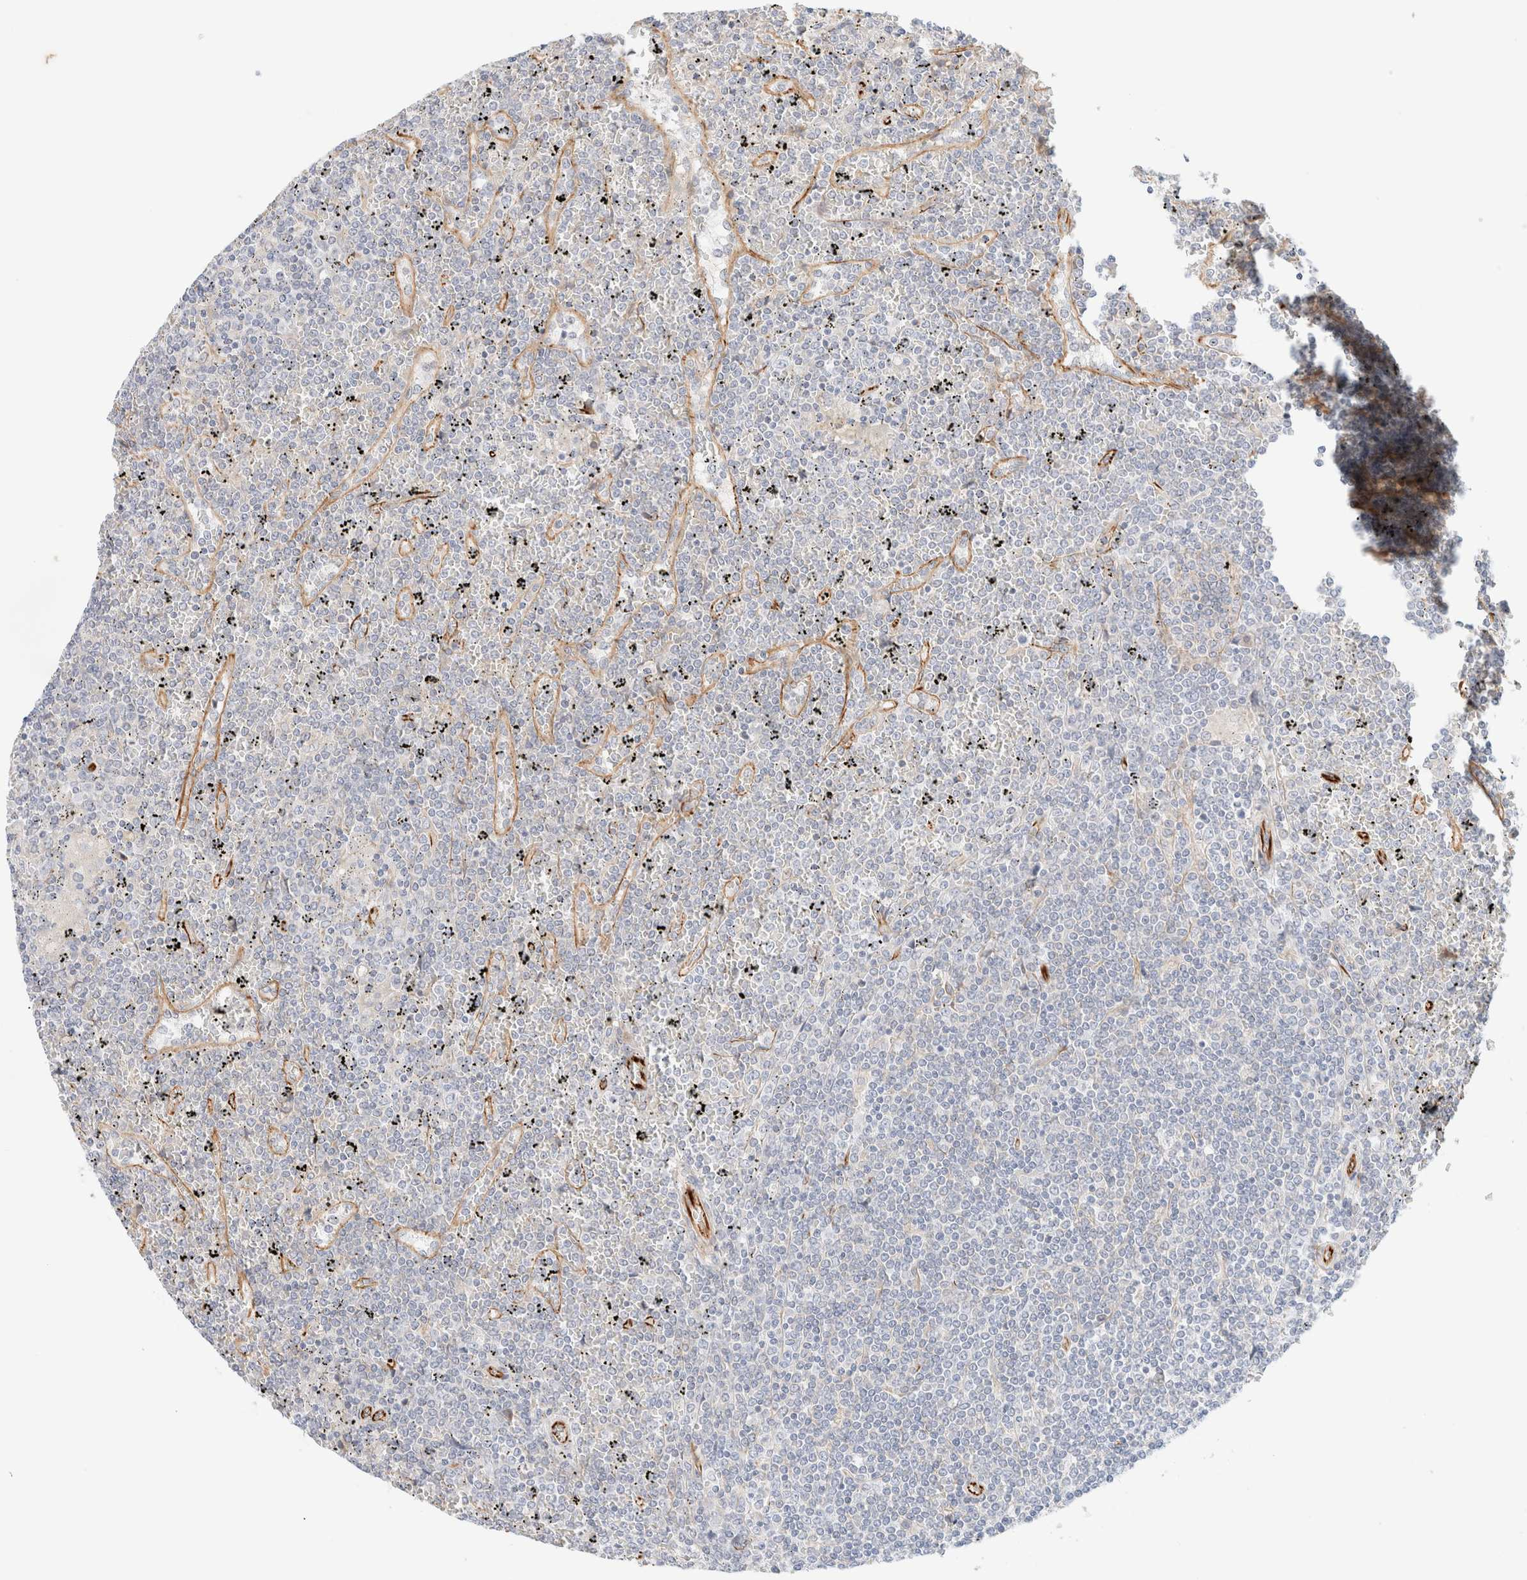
{"staining": {"intensity": "negative", "quantity": "none", "location": "none"}, "tissue": "lymphoma", "cell_type": "Tumor cells", "image_type": "cancer", "snomed": [{"axis": "morphology", "description": "Malignant lymphoma, non-Hodgkin's type, Low grade"}, {"axis": "topography", "description": "Spleen"}], "caption": "This is an immunohistochemistry (IHC) micrograph of low-grade malignant lymphoma, non-Hodgkin's type. There is no positivity in tumor cells.", "gene": "SLC25A48", "patient": {"sex": "female", "age": 19}}